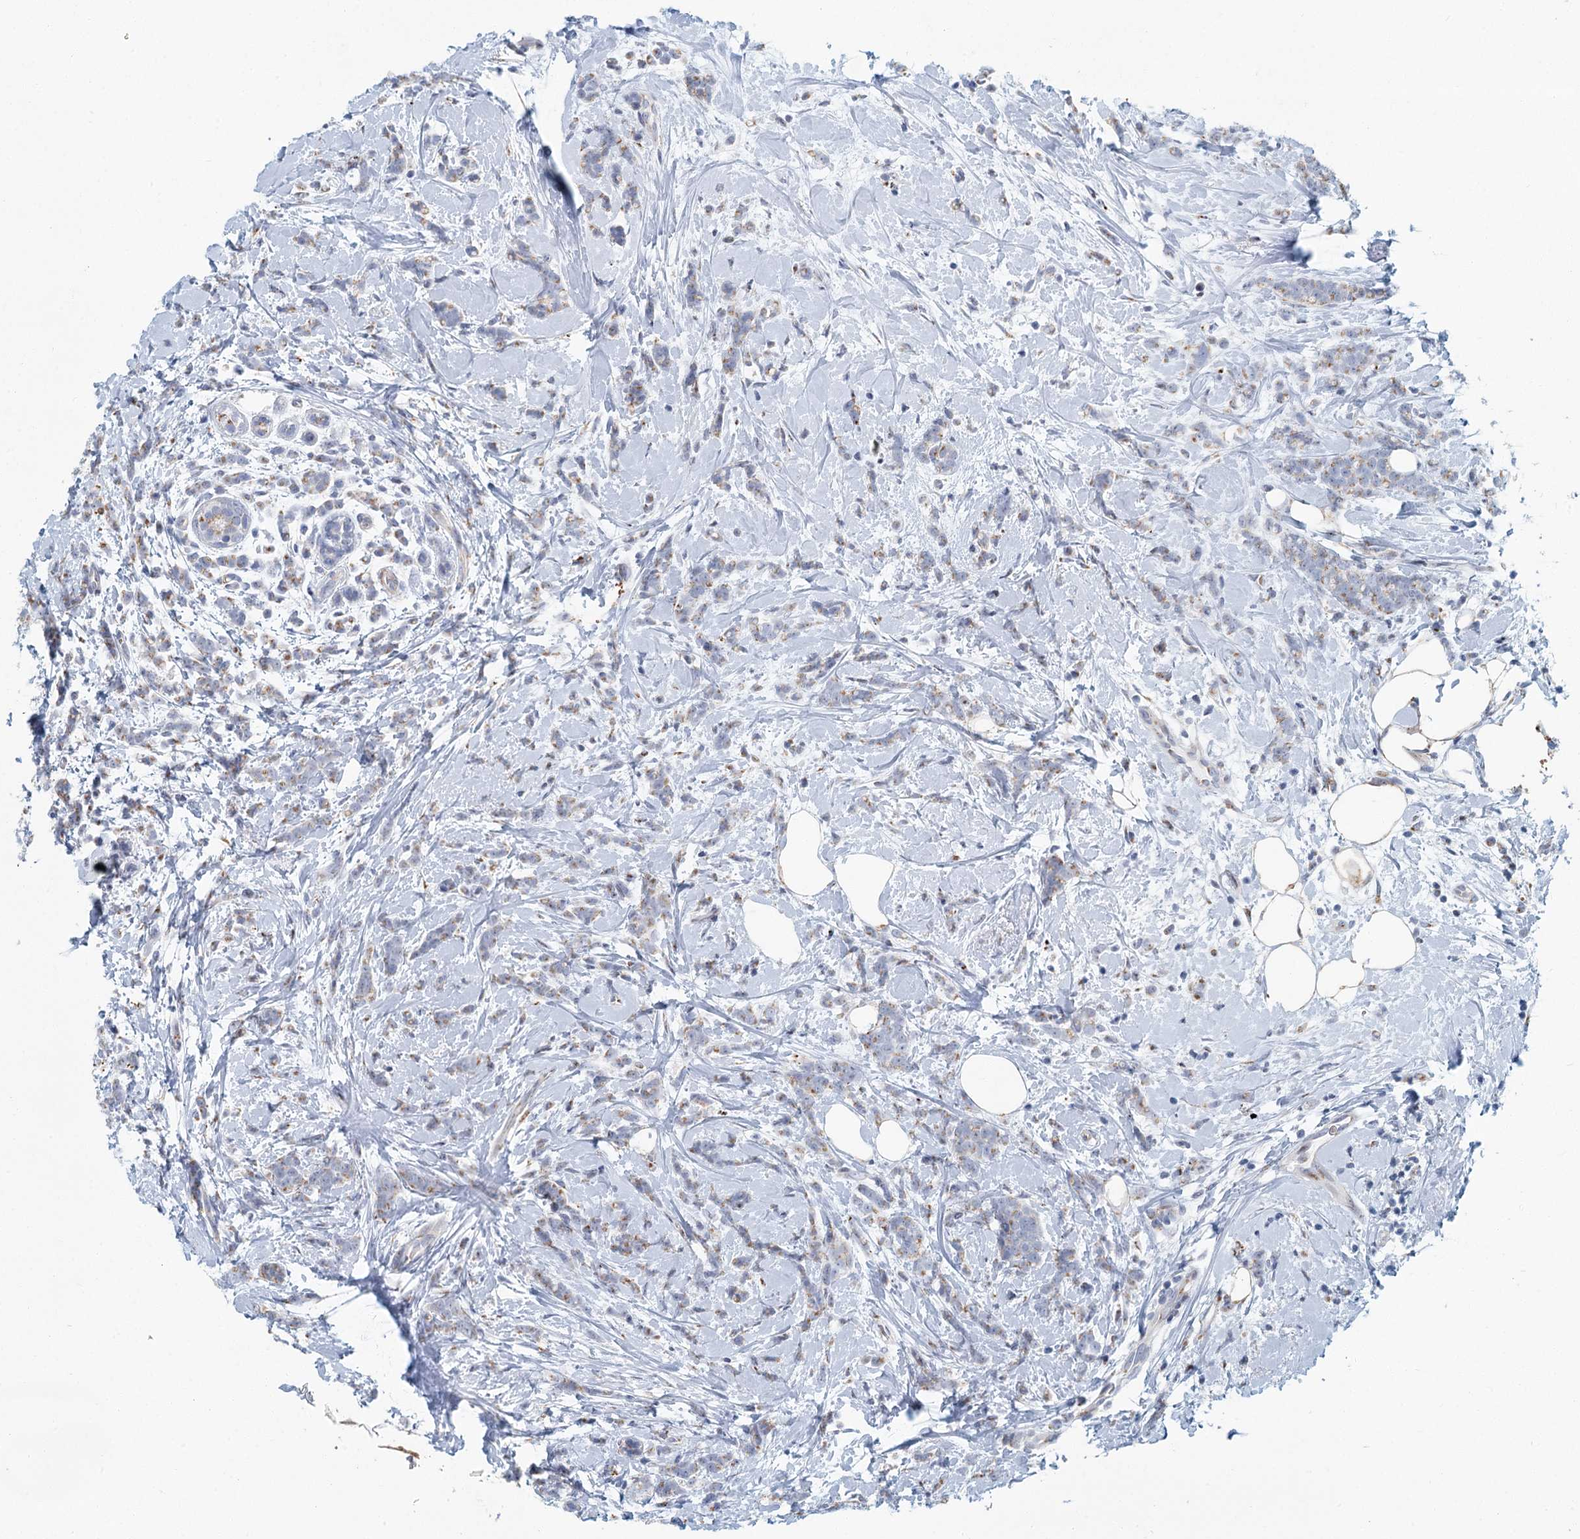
{"staining": {"intensity": "weak", "quantity": "25%-75%", "location": "cytoplasmic/membranous"}, "tissue": "breast cancer", "cell_type": "Tumor cells", "image_type": "cancer", "snomed": [{"axis": "morphology", "description": "Lobular carcinoma"}, {"axis": "topography", "description": "Breast"}], "caption": "This image exhibits immunohistochemistry staining of breast cancer, with low weak cytoplasmic/membranous positivity in about 25%-75% of tumor cells.", "gene": "ZNF527", "patient": {"sex": "female", "age": 58}}